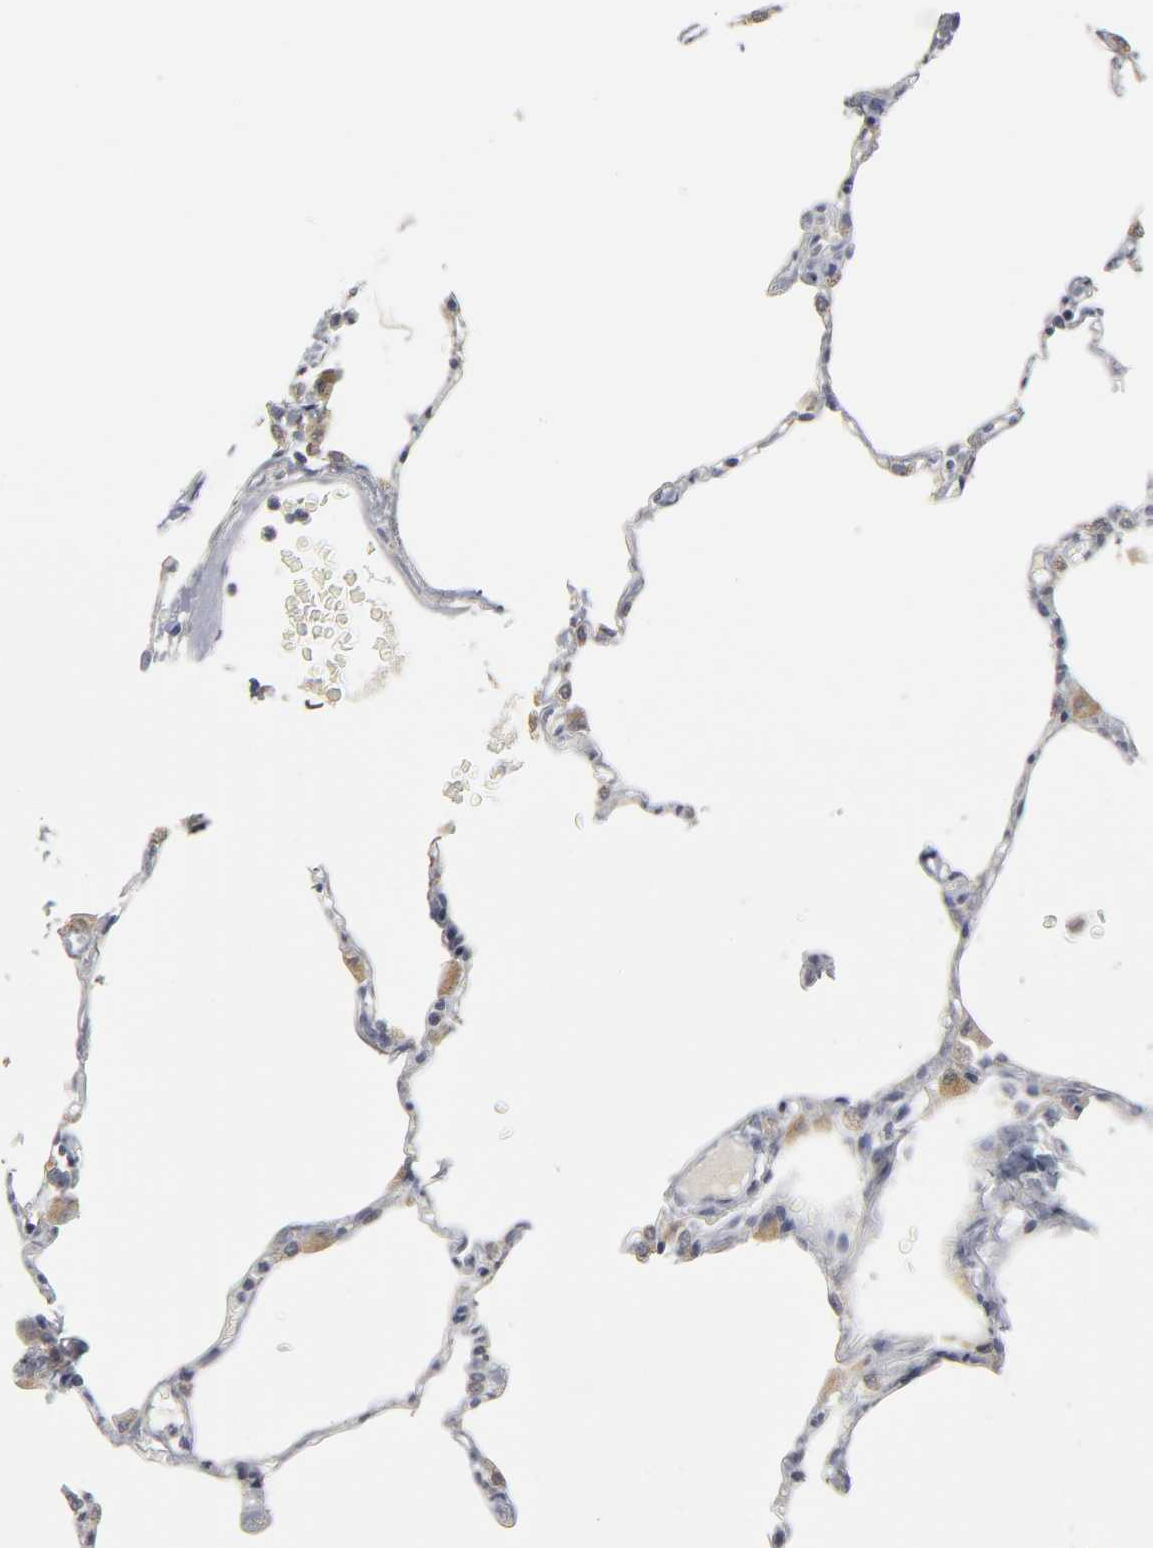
{"staining": {"intensity": "negative", "quantity": "none", "location": "none"}, "tissue": "lung", "cell_type": "Alveolar cells", "image_type": "normal", "snomed": [{"axis": "morphology", "description": "Normal tissue, NOS"}, {"axis": "topography", "description": "Lung"}], "caption": "There is no significant staining in alveolar cells of lung. (DAB IHC, high magnification).", "gene": "TCAP", "patient": {"sex": "female", "age": 49}}